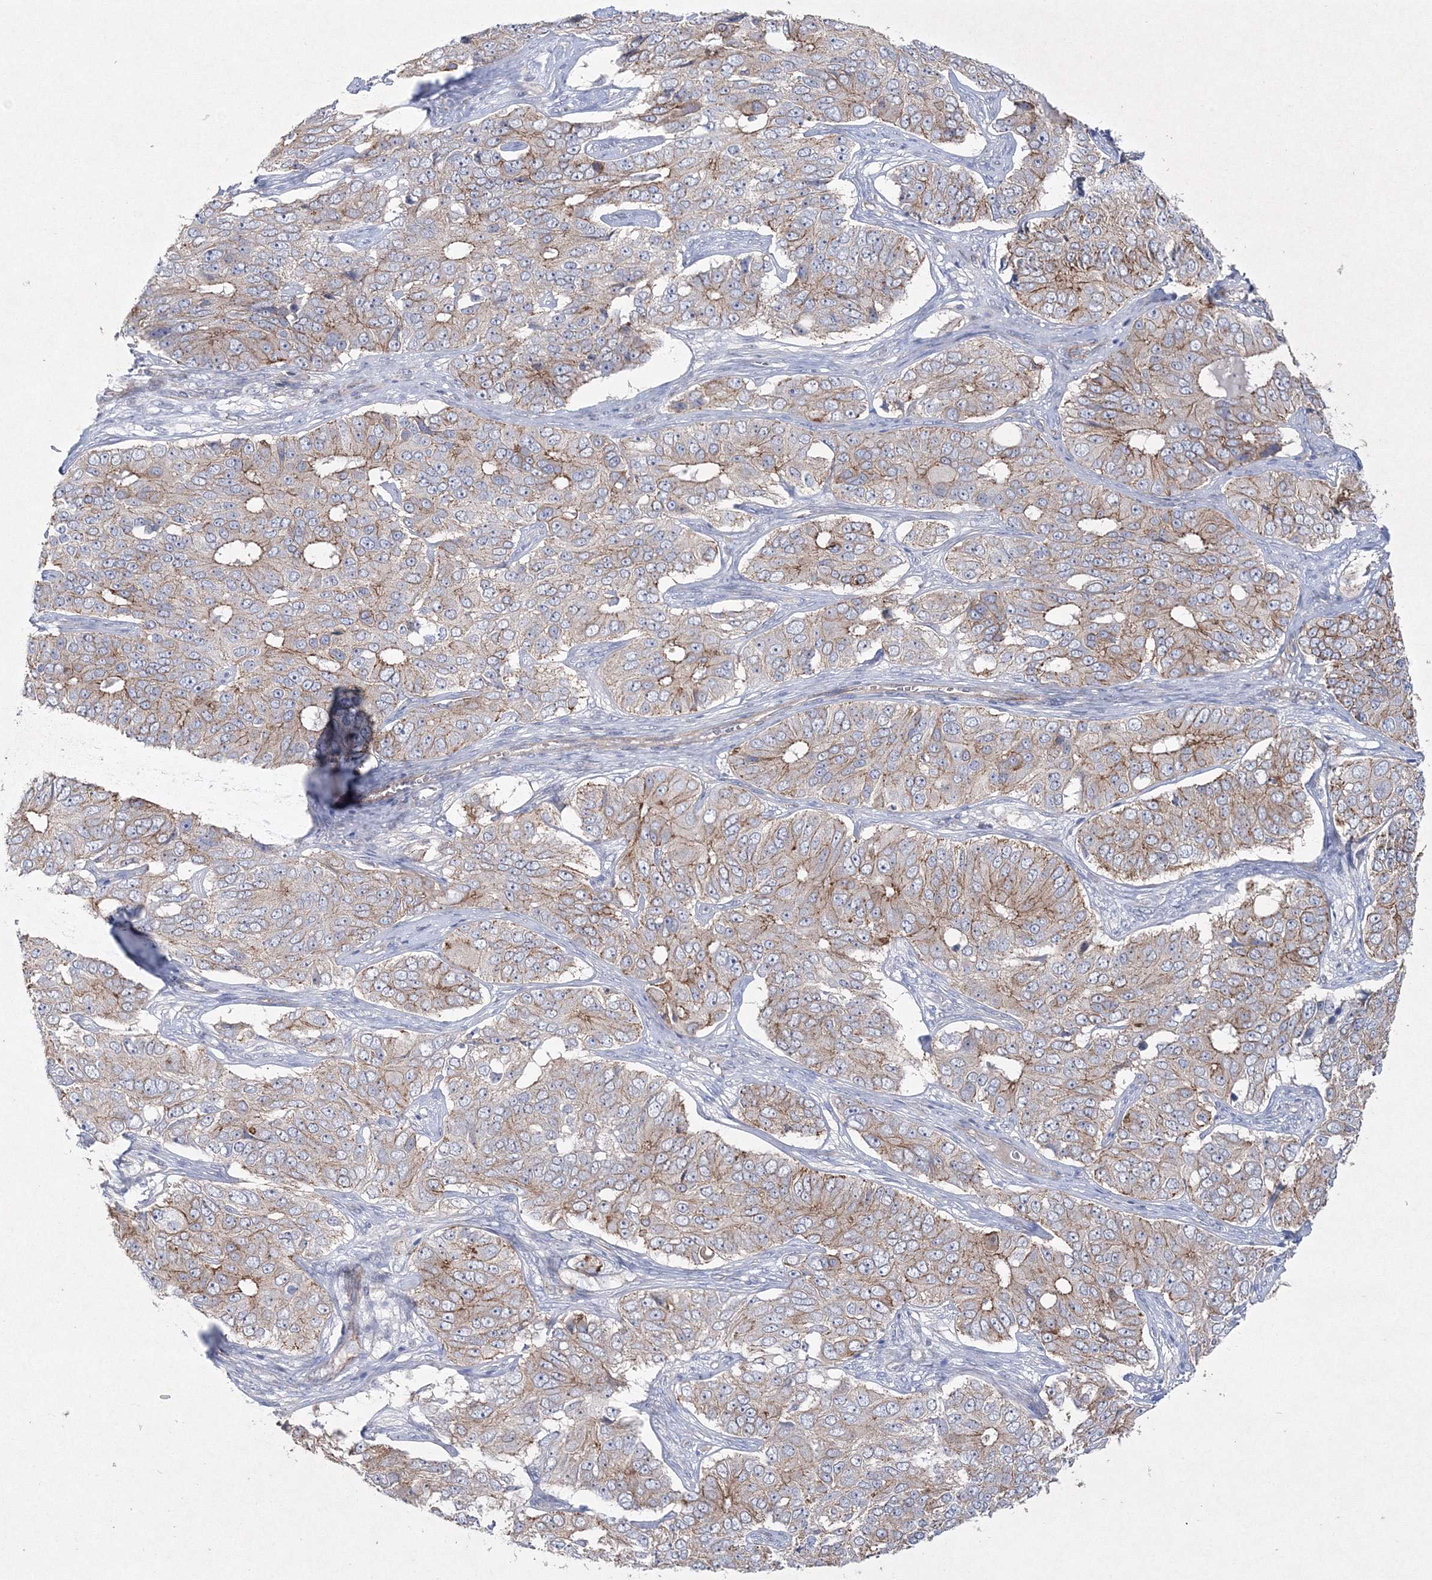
{"staining": {"intensity": "moderate", "quantity": "25%-75%", "location": "cytoplasmic/membranous"}, "tissue": "ovarian cancer", "cell_type": "Tumor cells", "image_type": "cancer", "snomed": [{"axis": "morphology", "description": "Carcinoma, endometroid"}, {"axis": "topography", "description": "Ovary"}], "caption": "A brown stain shows moderate cytoplasmic/membranous staining of a protein in human ovarian cancer tumor cells. (Stains: DAB (3,3'-diaminobenzidine) in brown, nuclei in blue, Microscopy: brightfield microscopy at high magnification).", "gene": "NAA40", "patient": {"sex": "female", "age": 51}}